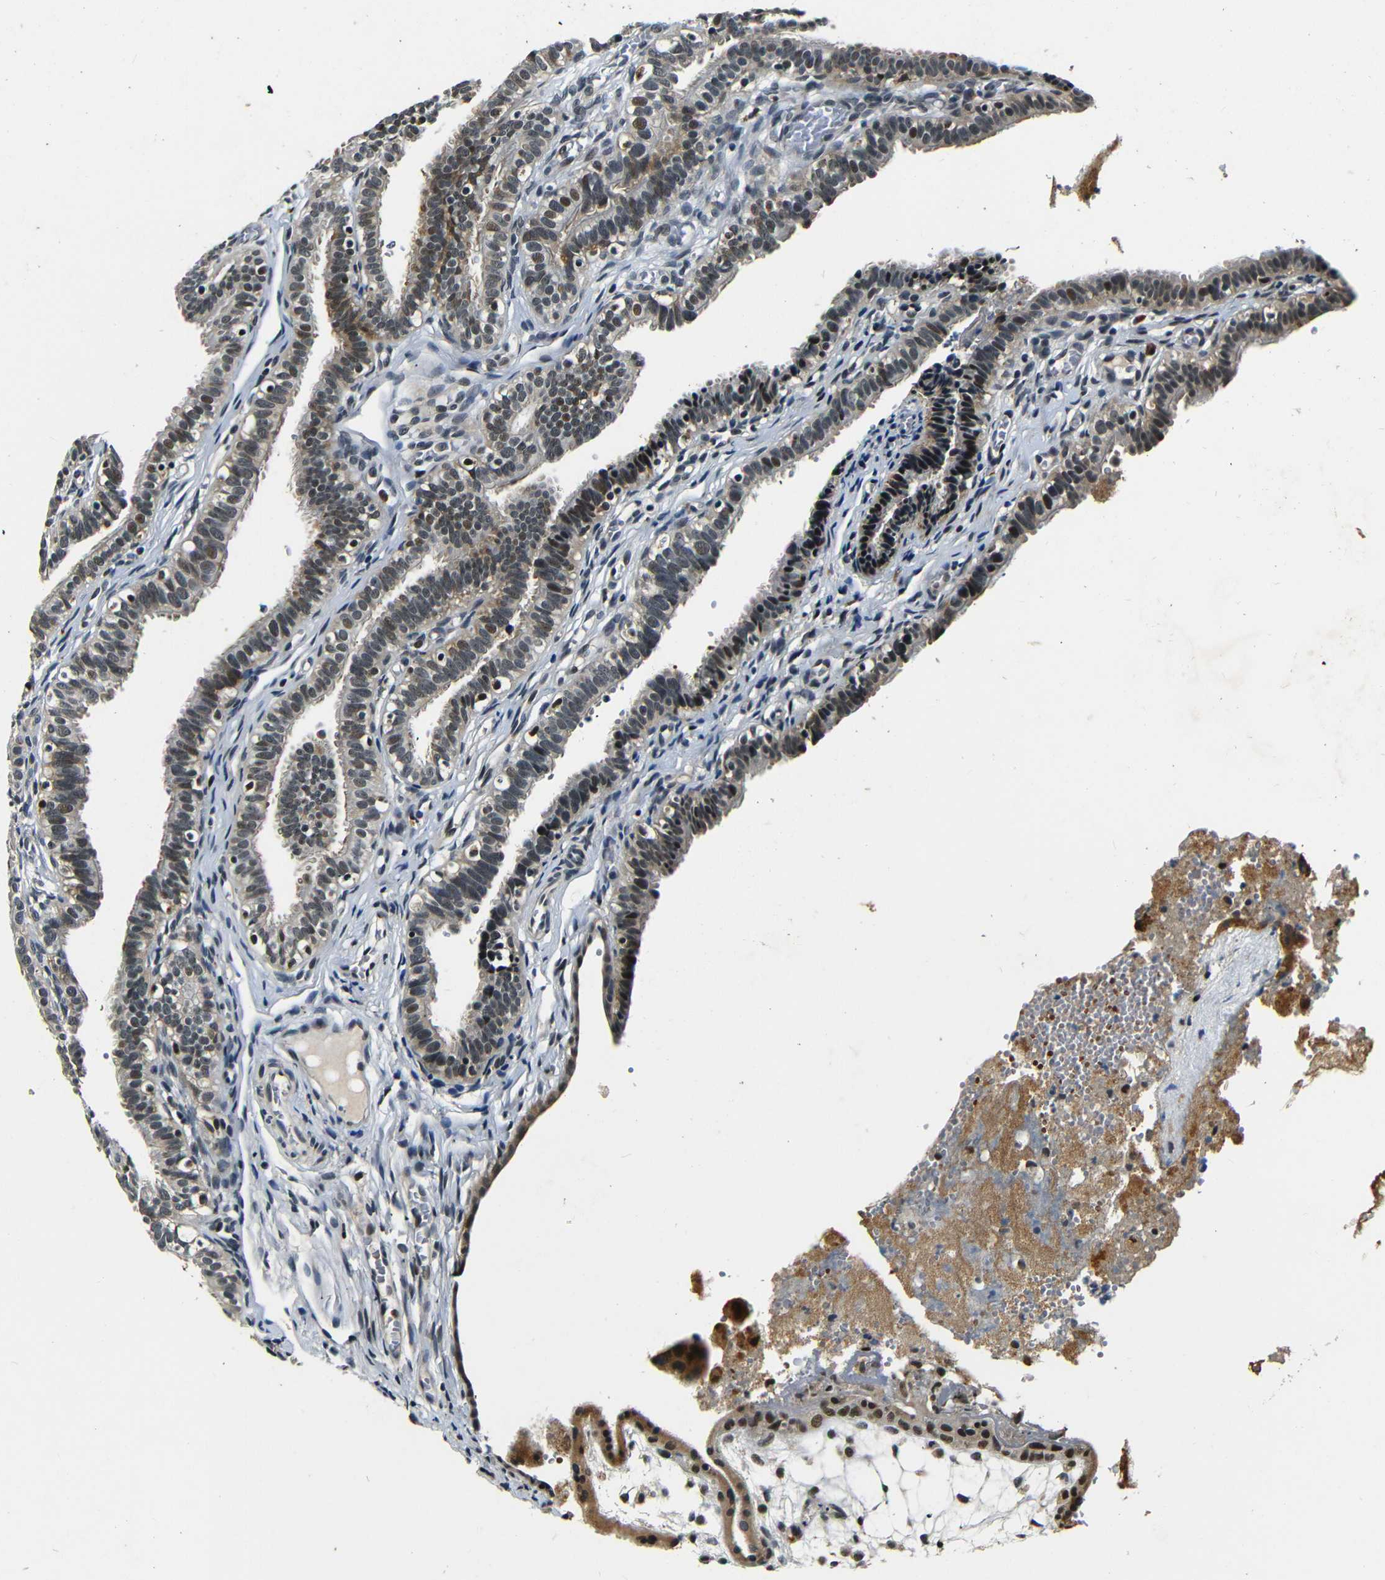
{"staining": {"intensity": "moderate", "quantity": ">75%", "location": "cytoplasmic/membranous,nuclear"}, "tissue": "fallopian tube", "cell_type": "Glandular cells", "image_type": "normal", "snomed": [{"axis": "morphology", "description": "Normal tissue, NOS"}, {"axis": "topography", "description": "Fallopian tube"}, {"axis": "topography", "description": "Placenta"}], "caption": "A histopathology image showing moderate cytoplasmic/membranous,nuclear positivity in approximately >75% of glandular cells in unremarkable fallopian tube, as visualized by brown immunohistochemical staining.", "gene": "FOXD4L1", "patient": {"sex": "female", "age": 34}}